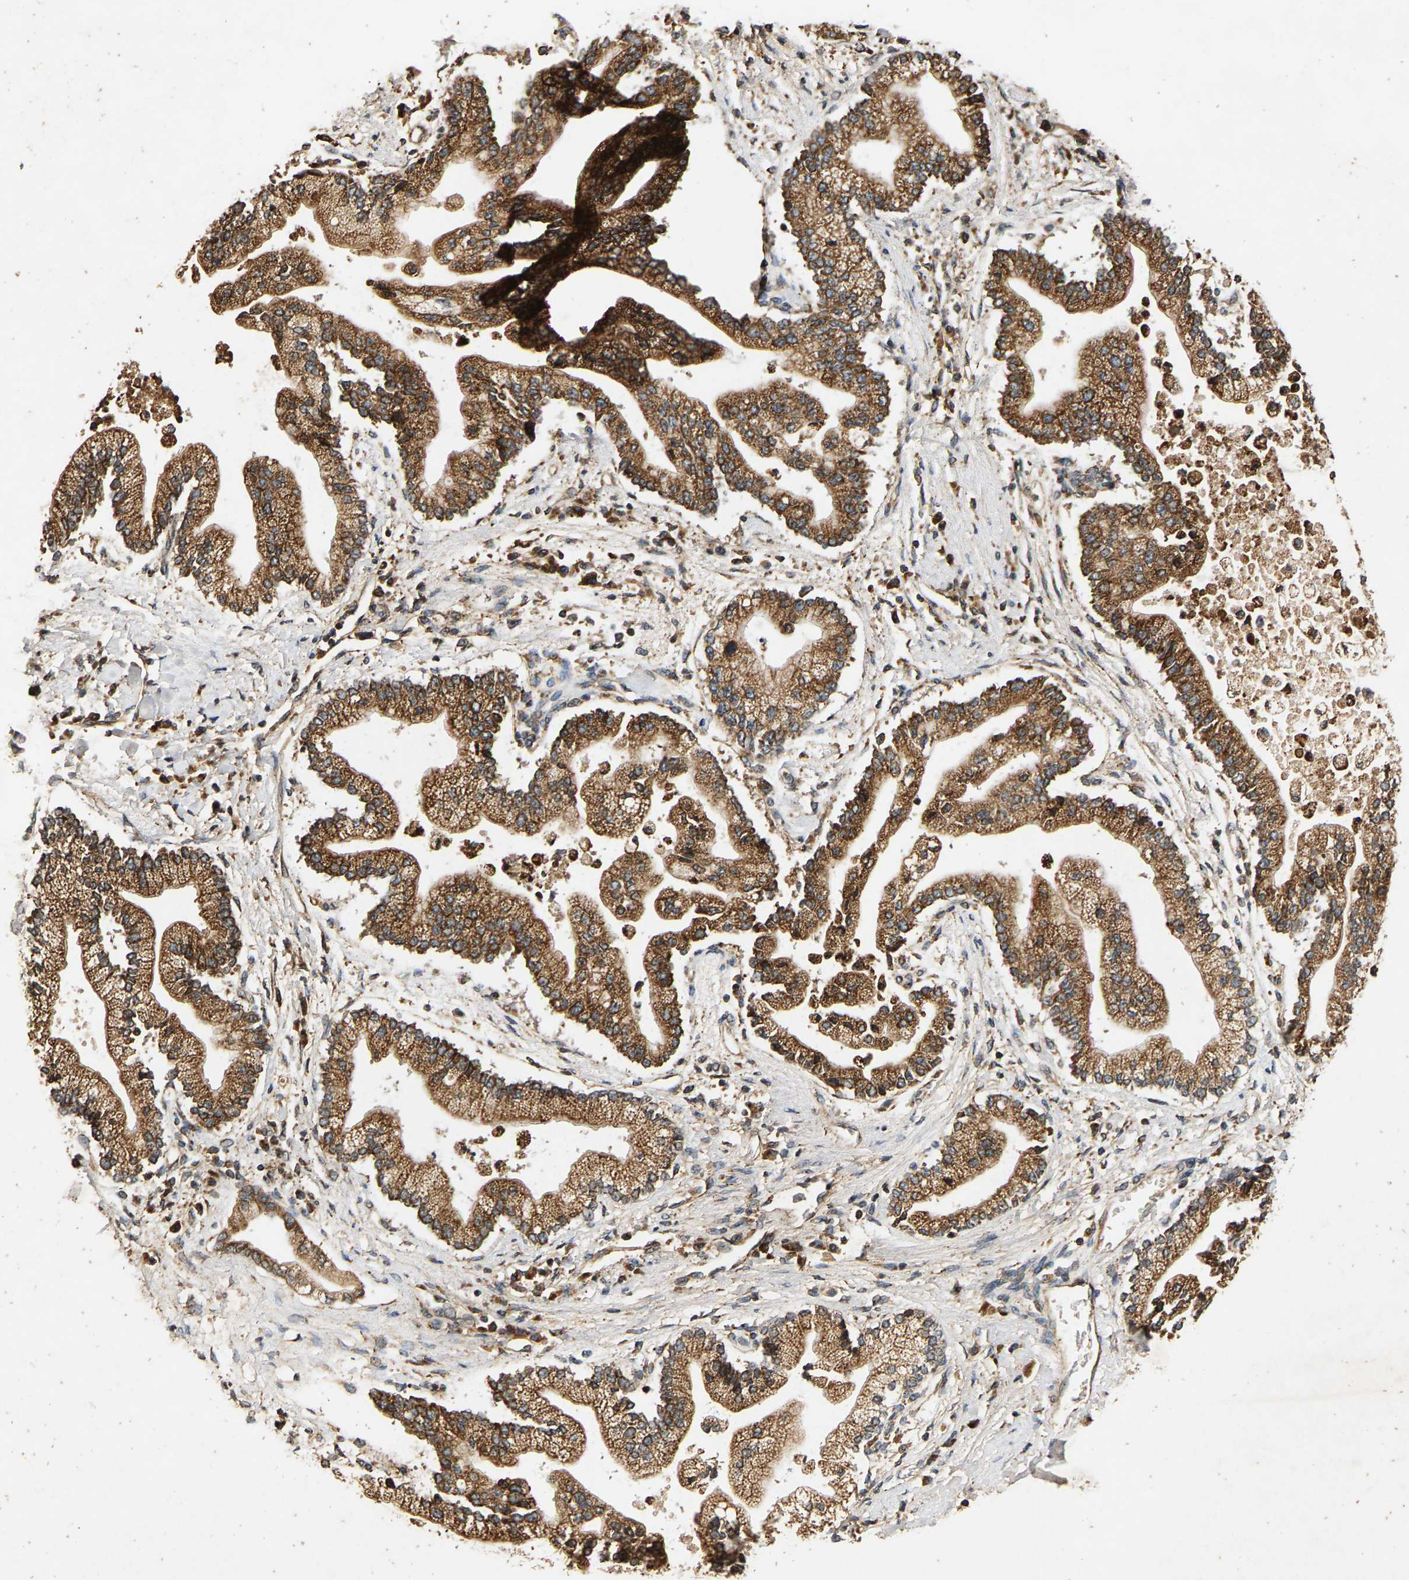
{"staining": {"intensity": "moderate", "quantity": ">75%", "location": "cytoplasmic/membranous"}, "tissue": "liver cancer", "cell_type": "Tumor cells", "image_type": "cancer", "snomed": [{"axis": "morphology", "description": "Cholangiocarcinoma"}, {"axis": "topography", "description": "Liver"}], "caption": "The histopathology image exhibits a brown stain indicating the presence of a protein in the cytoplasmic/membranous of tumor cells in cholangiocarcinoma (liver).", "gene": "CIDEC", "patient": {"sex": "male", "age": 50}}